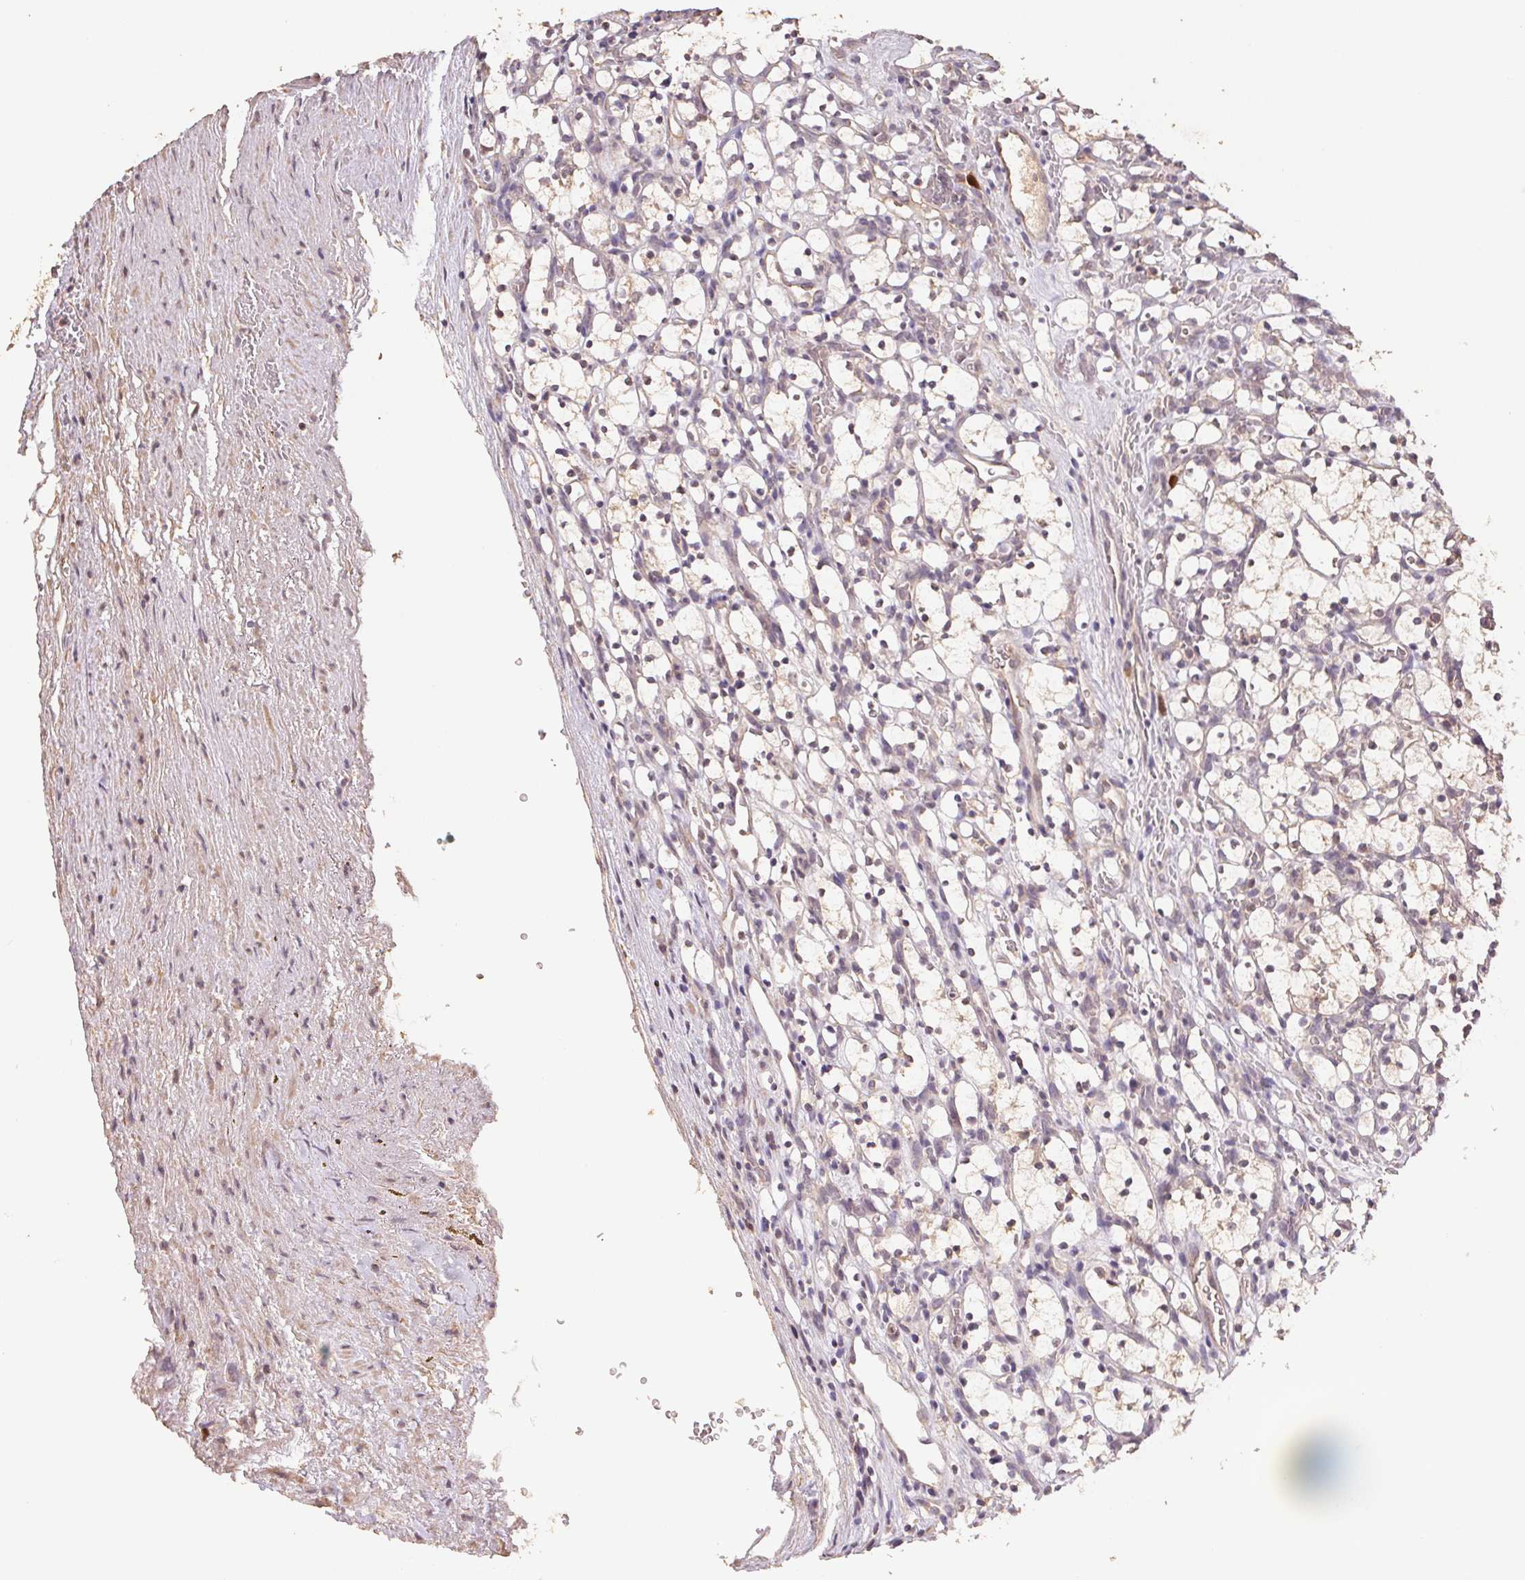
{"staining": {"intensity": "negative", "quantity": "none", "location": "none"}, "tissue": "renal cancer", "cell_type": "Tumor cells", "image_type": "cancer", "snomed": [{"axis": "morphology", "description": "Adenocarcinoma, NOS"}, {"axis": "topography", "description": "Kidney"}], "caption": "The histopathology image shows no staining of tumor cells in renal adenocarcinoma. Brightfield microscopy of immunohistochemistry stained with DAB (brown) and hematoxylin (blue), captured at high magnification.", "gene": "CENPF", "patient": {"sex": "female", "age": 69}}